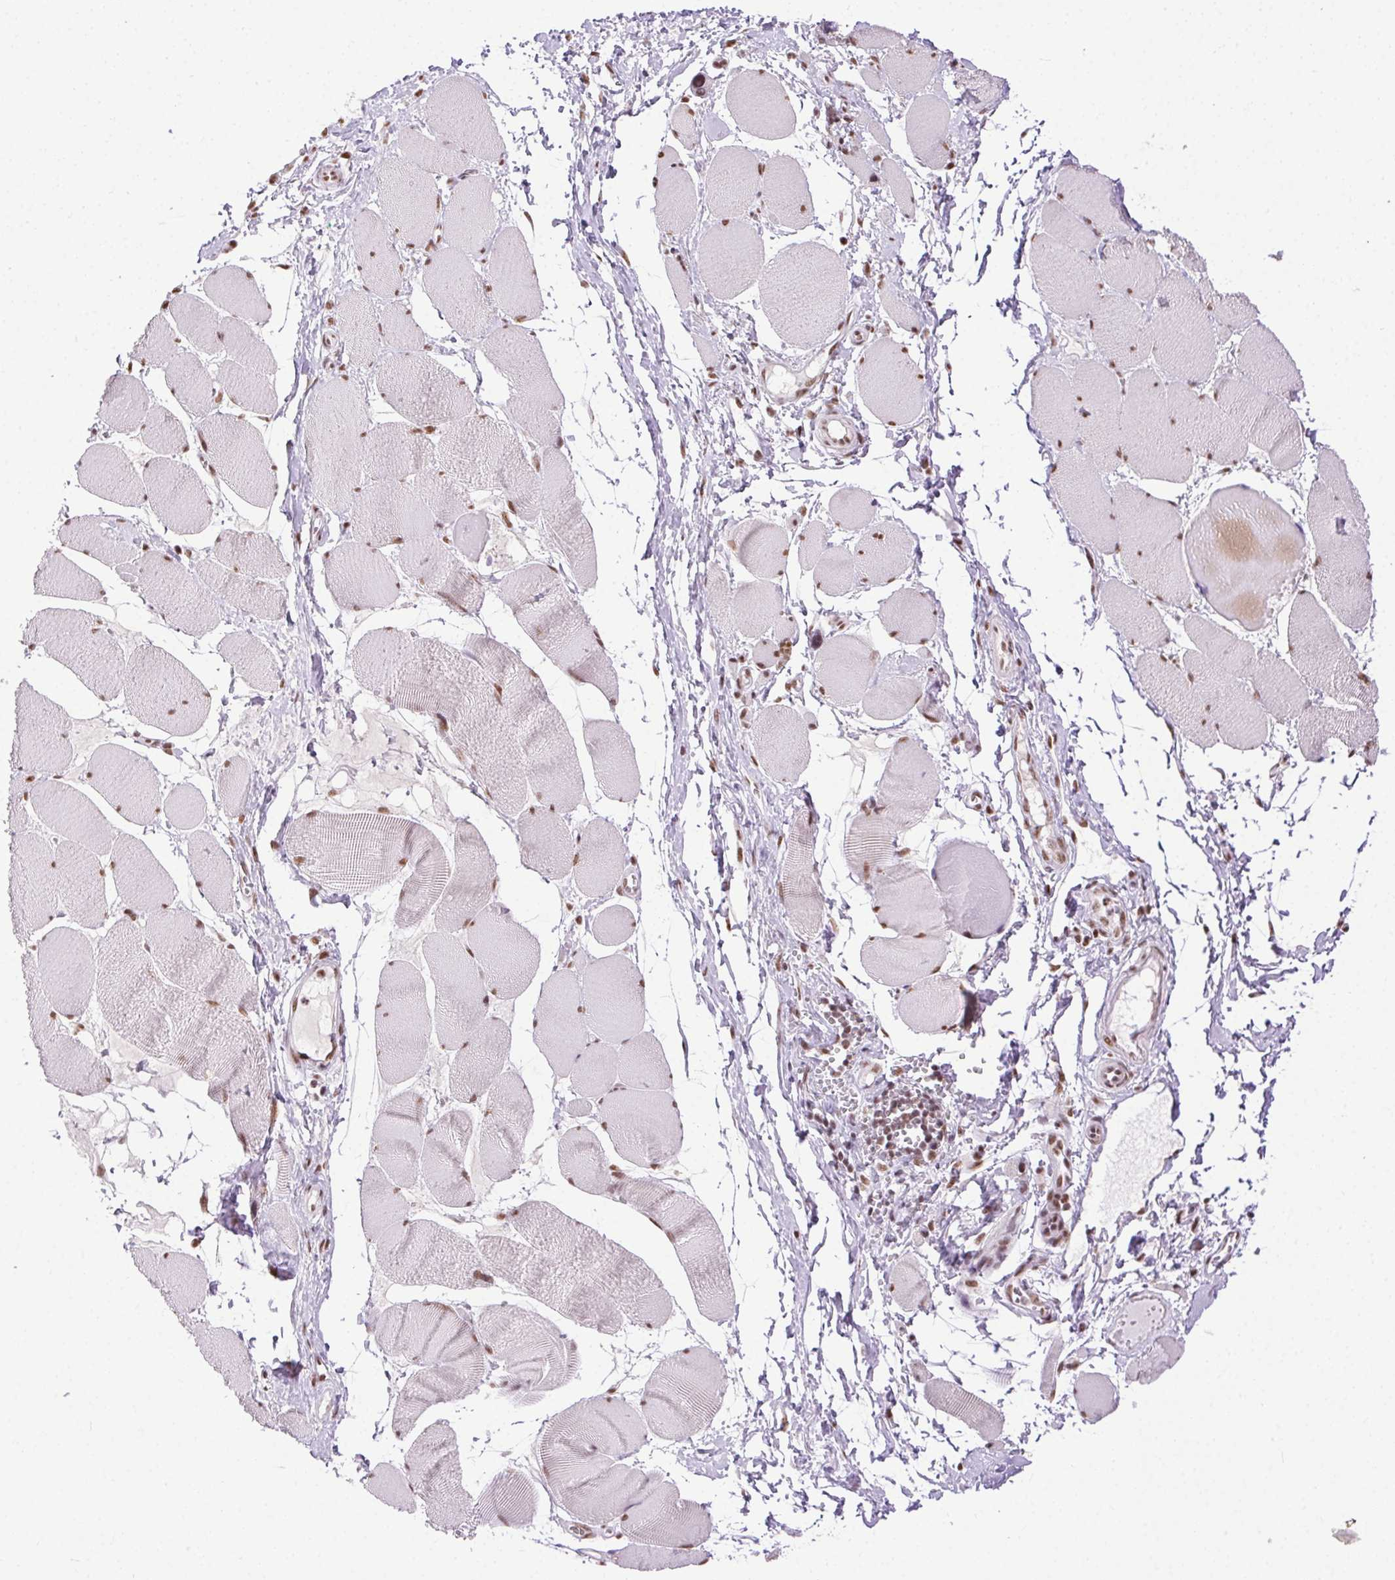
{"staining": {"intensity": "moderate", "quantity": "25%-75%", "location": "nuclear"}, "tissue": "skeletal muscle", "cell_type": "Myocytes", "image_type": "normal", "snomed": [{"axis": "morphology", "description": "Normal tissue, NOS"}, {"axis": "topography", "description": "Skeletal muscle"}], "caption": "This photomicrograph shows IHC staining of benign human skeletal muscle, with medium moderate nuclear staining in about 25%-75% of myocytes.", "gene": "TRA2B", "patient": {"sex": "female", "age": 75}}